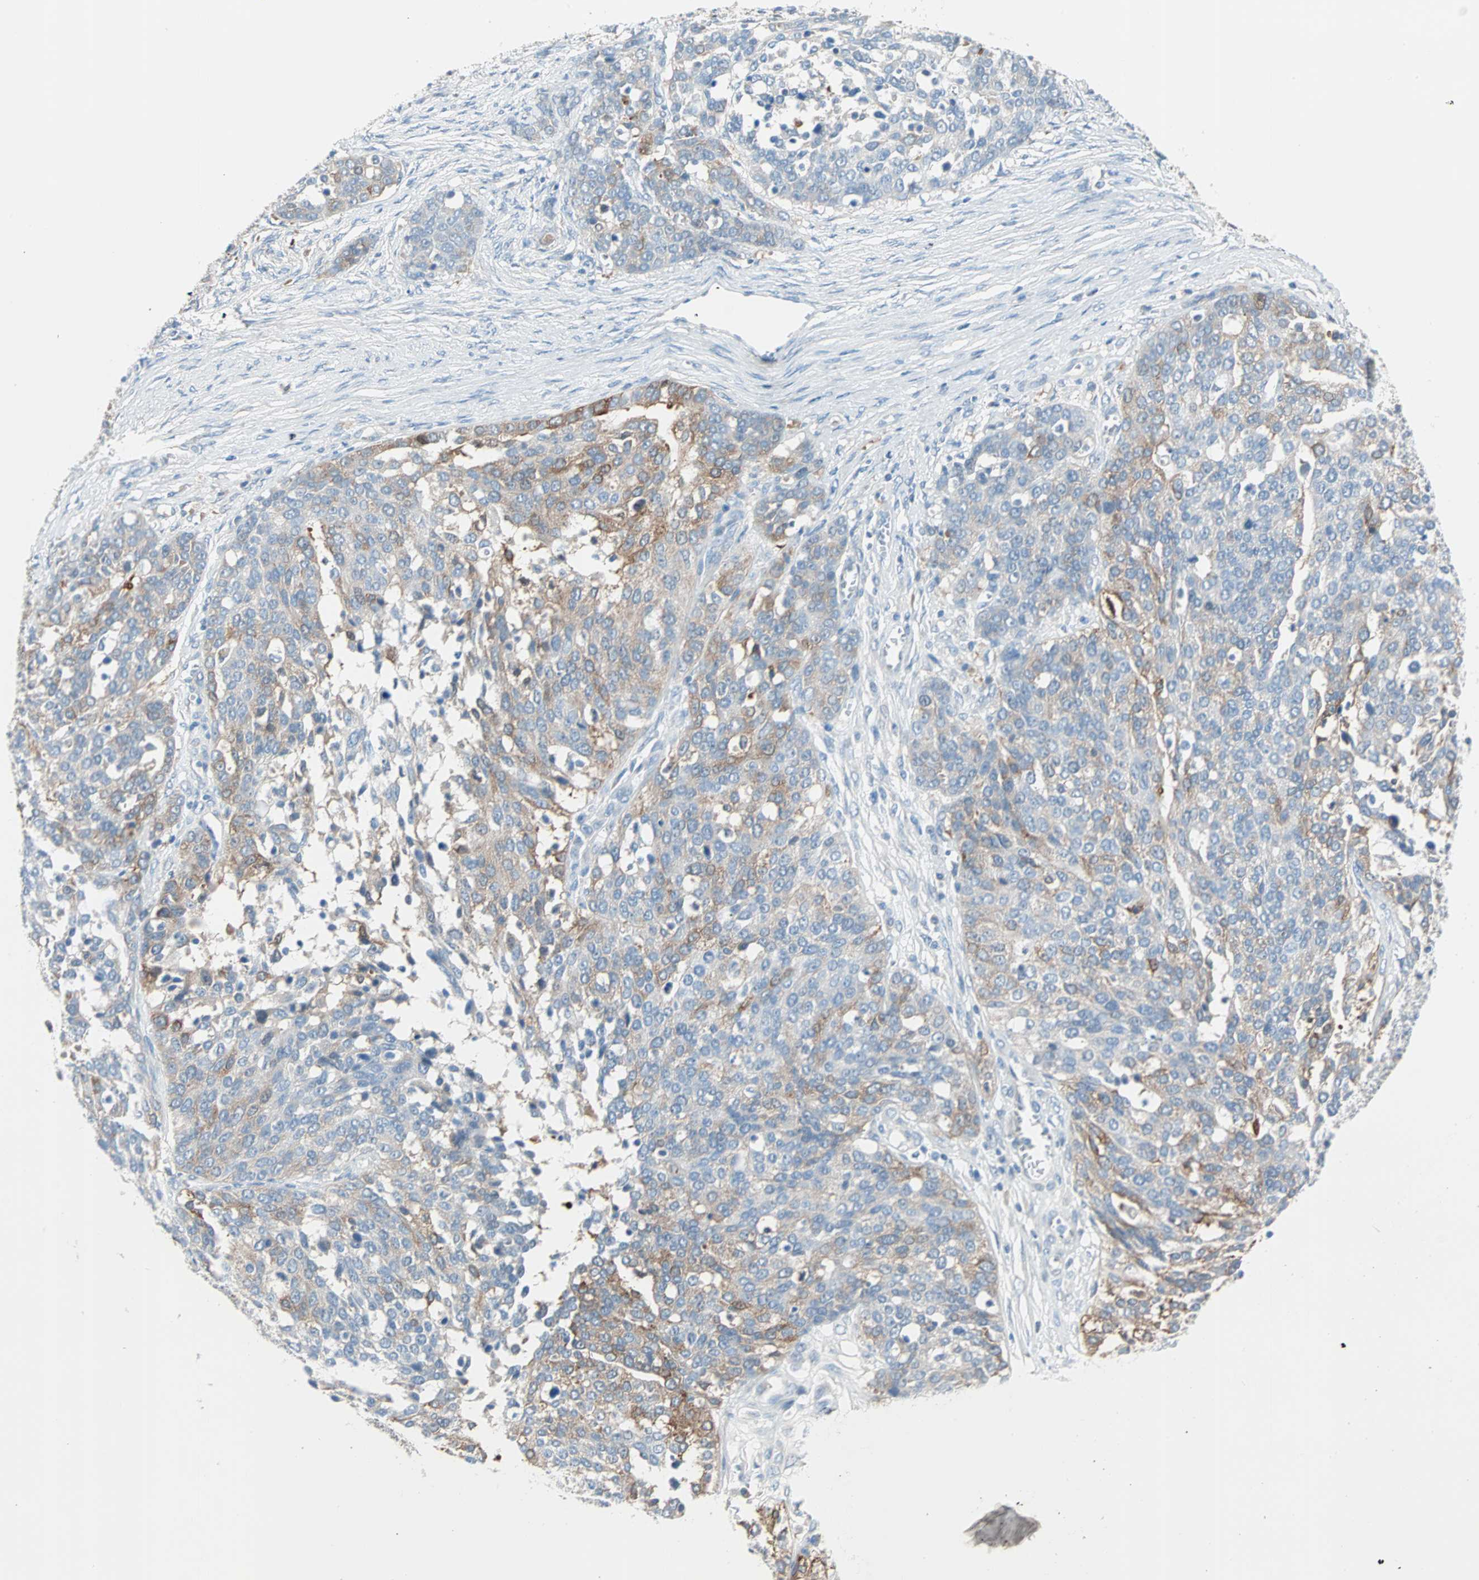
{"staining": {"intensity": "moderate", "quantity": "<25%", "location": "cytoplasmic/membranous"}, "tissue": "ovarian cancer", "cell_type": "Tumor cells", "image_type": "cancer", "snomed": [{"axis": "morphology", "description": "Cystadenocarcinoma, serous, NOS"}, {"axis": "topography", "description": "Ovary"}], "caption": "Protein staining by immunohistochemistry demonstrates moderate cytoplasmic/membranous staining in approximately <25% of tumor cells in ovarian cancer. (DAB IHC, brown staining for protein, blue staining for nuclei).", "gene": "ATF6", "patient": {"sex": "female", "age": 44}}